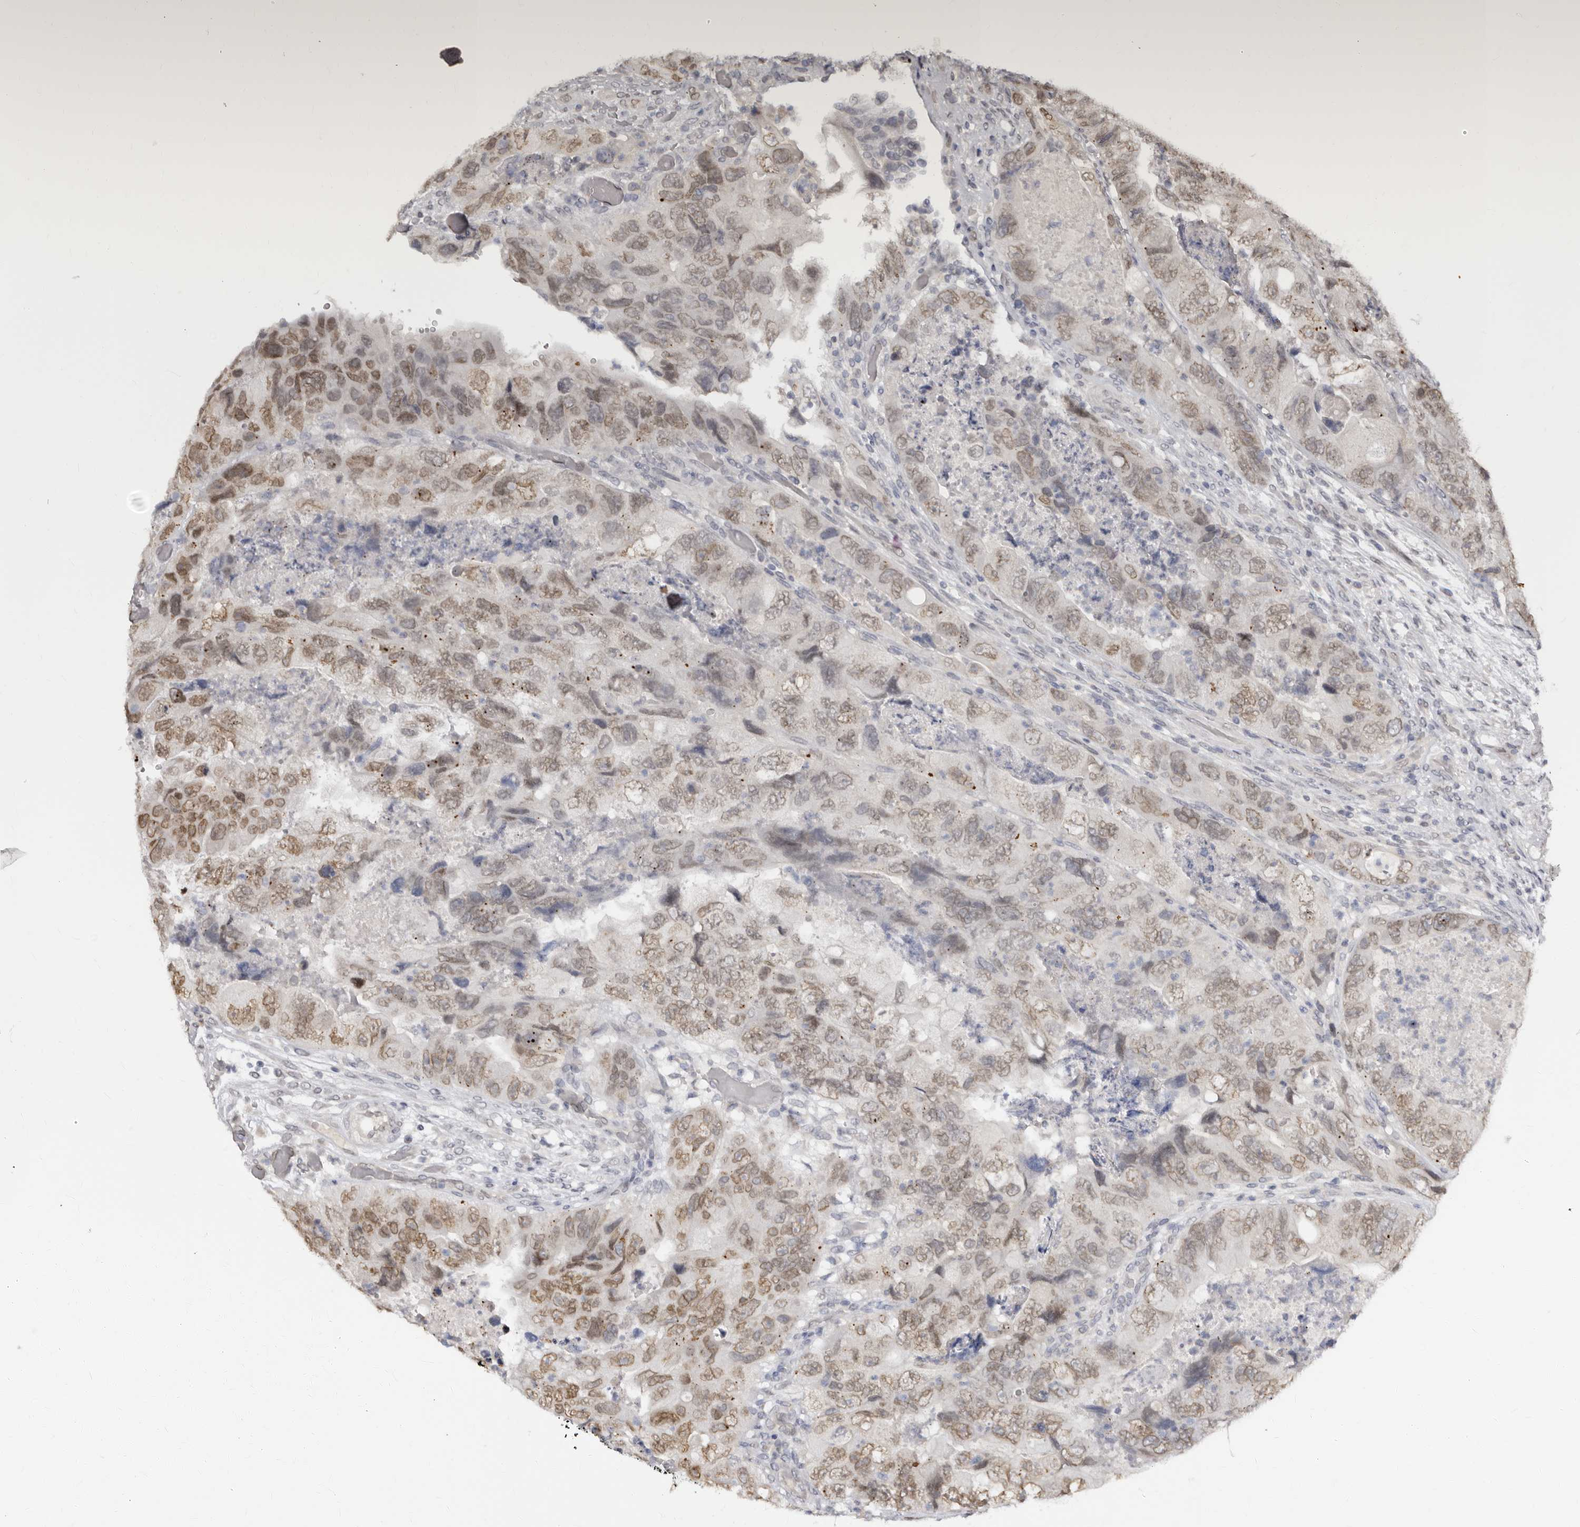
{"staining": {"intensity": "moderate", "quantity": "25%-75%", "location": "nuclear"}, "tissue": "colorectal cancer", "cell_type": "Tumor cells", "image_type": "cancer", "snomed": [{"axis": "morphology", "description": "Adenocarcinoma, NOS"}, {"axis": "topography", "description": "Rectum"}], "caption": "Moderate nuclear protein expression is seen in approximately 25%-75% of tumor cells in colorectal cancer.", "gene": "LCORL", "patient": {"sex": "male", "age": 63}}